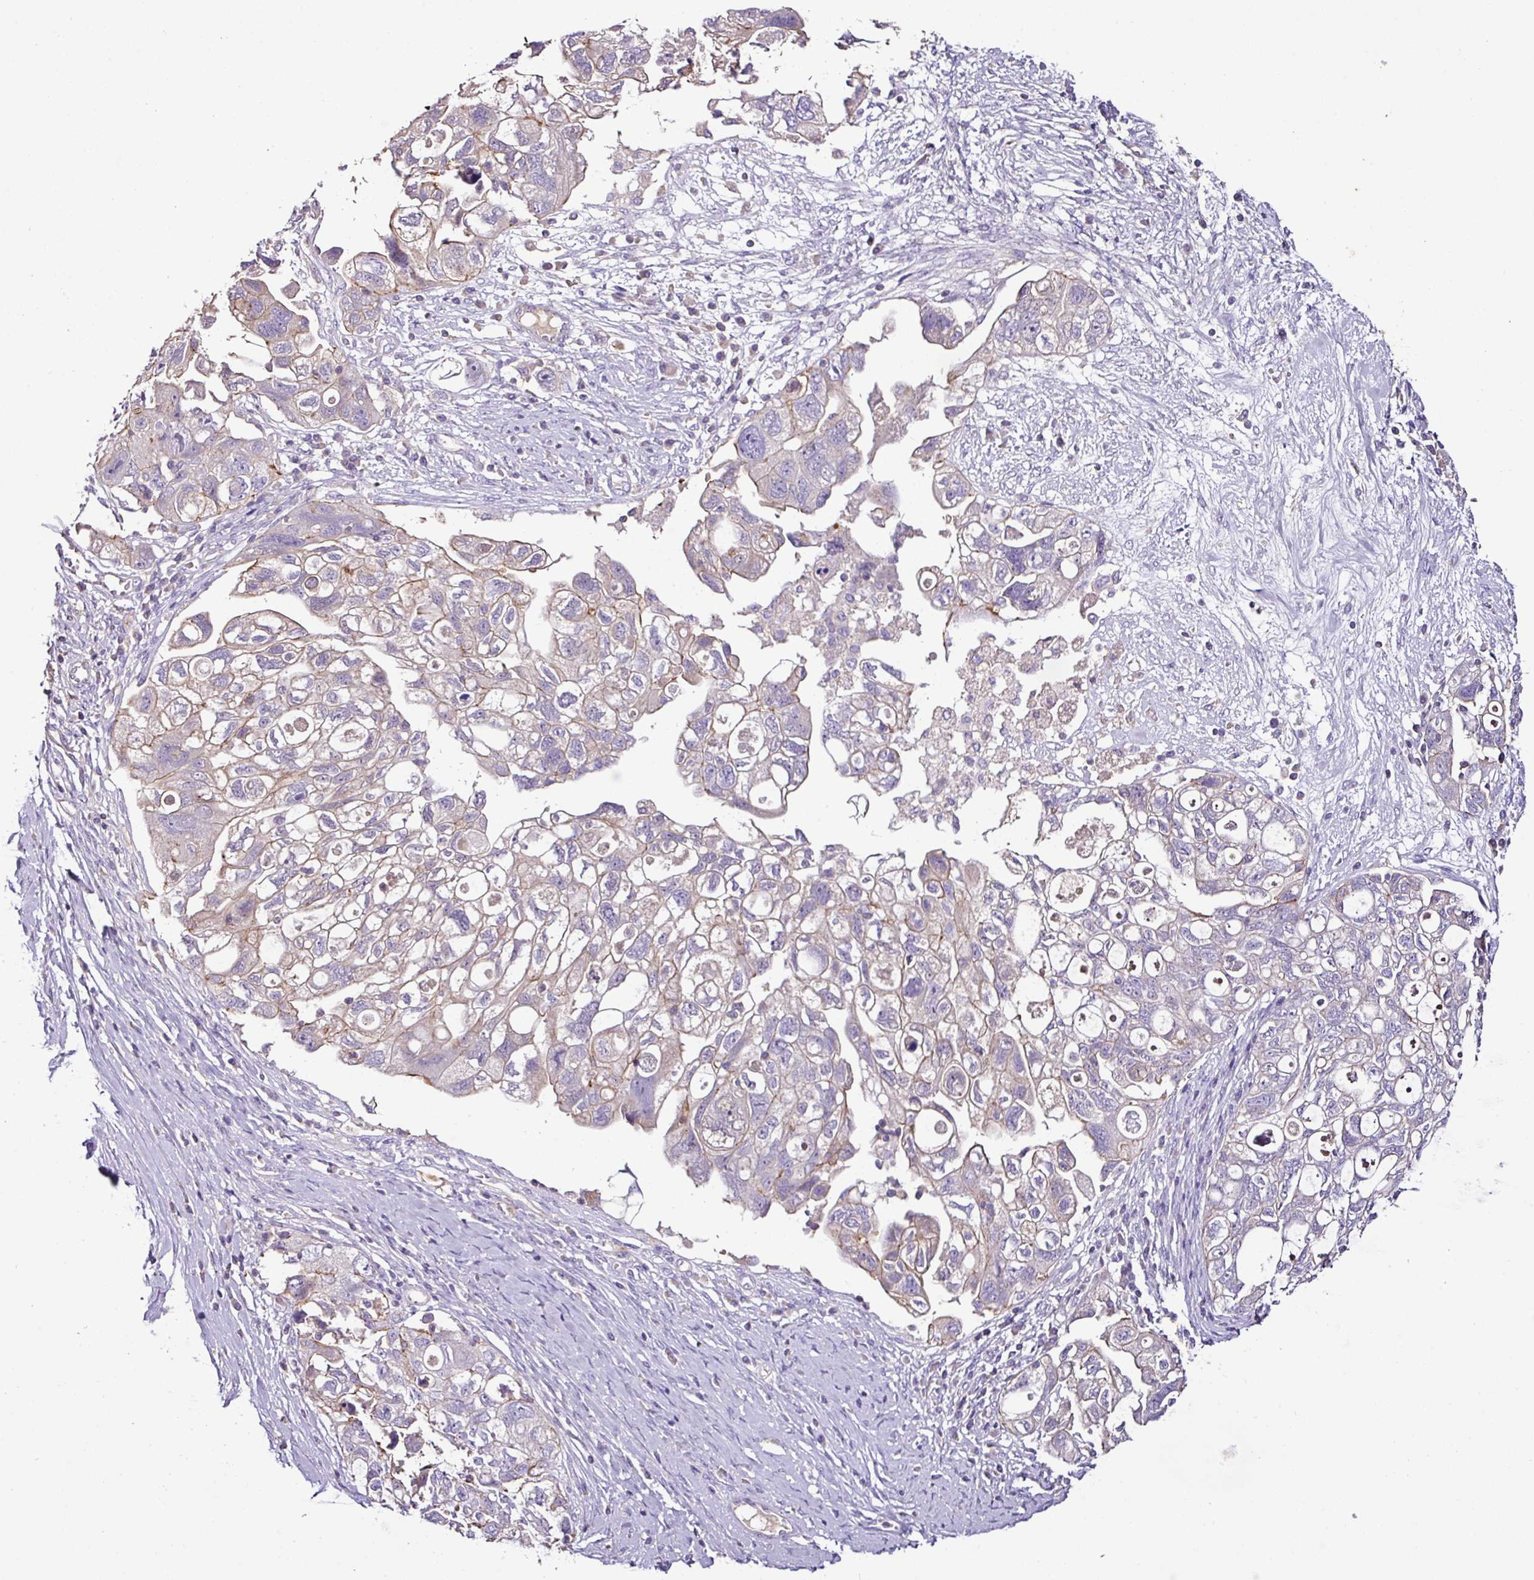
{"staining": {"intensity": "weak", "quantity": "<25%", "location": "cytoplasmic/membranous"}, "tissue": "ovarian cancer", "cell_type": "Tumor cells", "image_type": "cancer", "snomed": [{"axis": "morphology", "description": "Carcinoma, NOS"}, {"axis": "morphology", "description": "Cystadenocarcinoma, serous, NOS"}, {"axis": "topography", "description": "Ovary"}], "caption": "Human ovarian cancer stained for a protein using IHC reveals no staining in tumor cells.", "gene": "AGR3", "patient": {"sex": "female", "age": 69}}